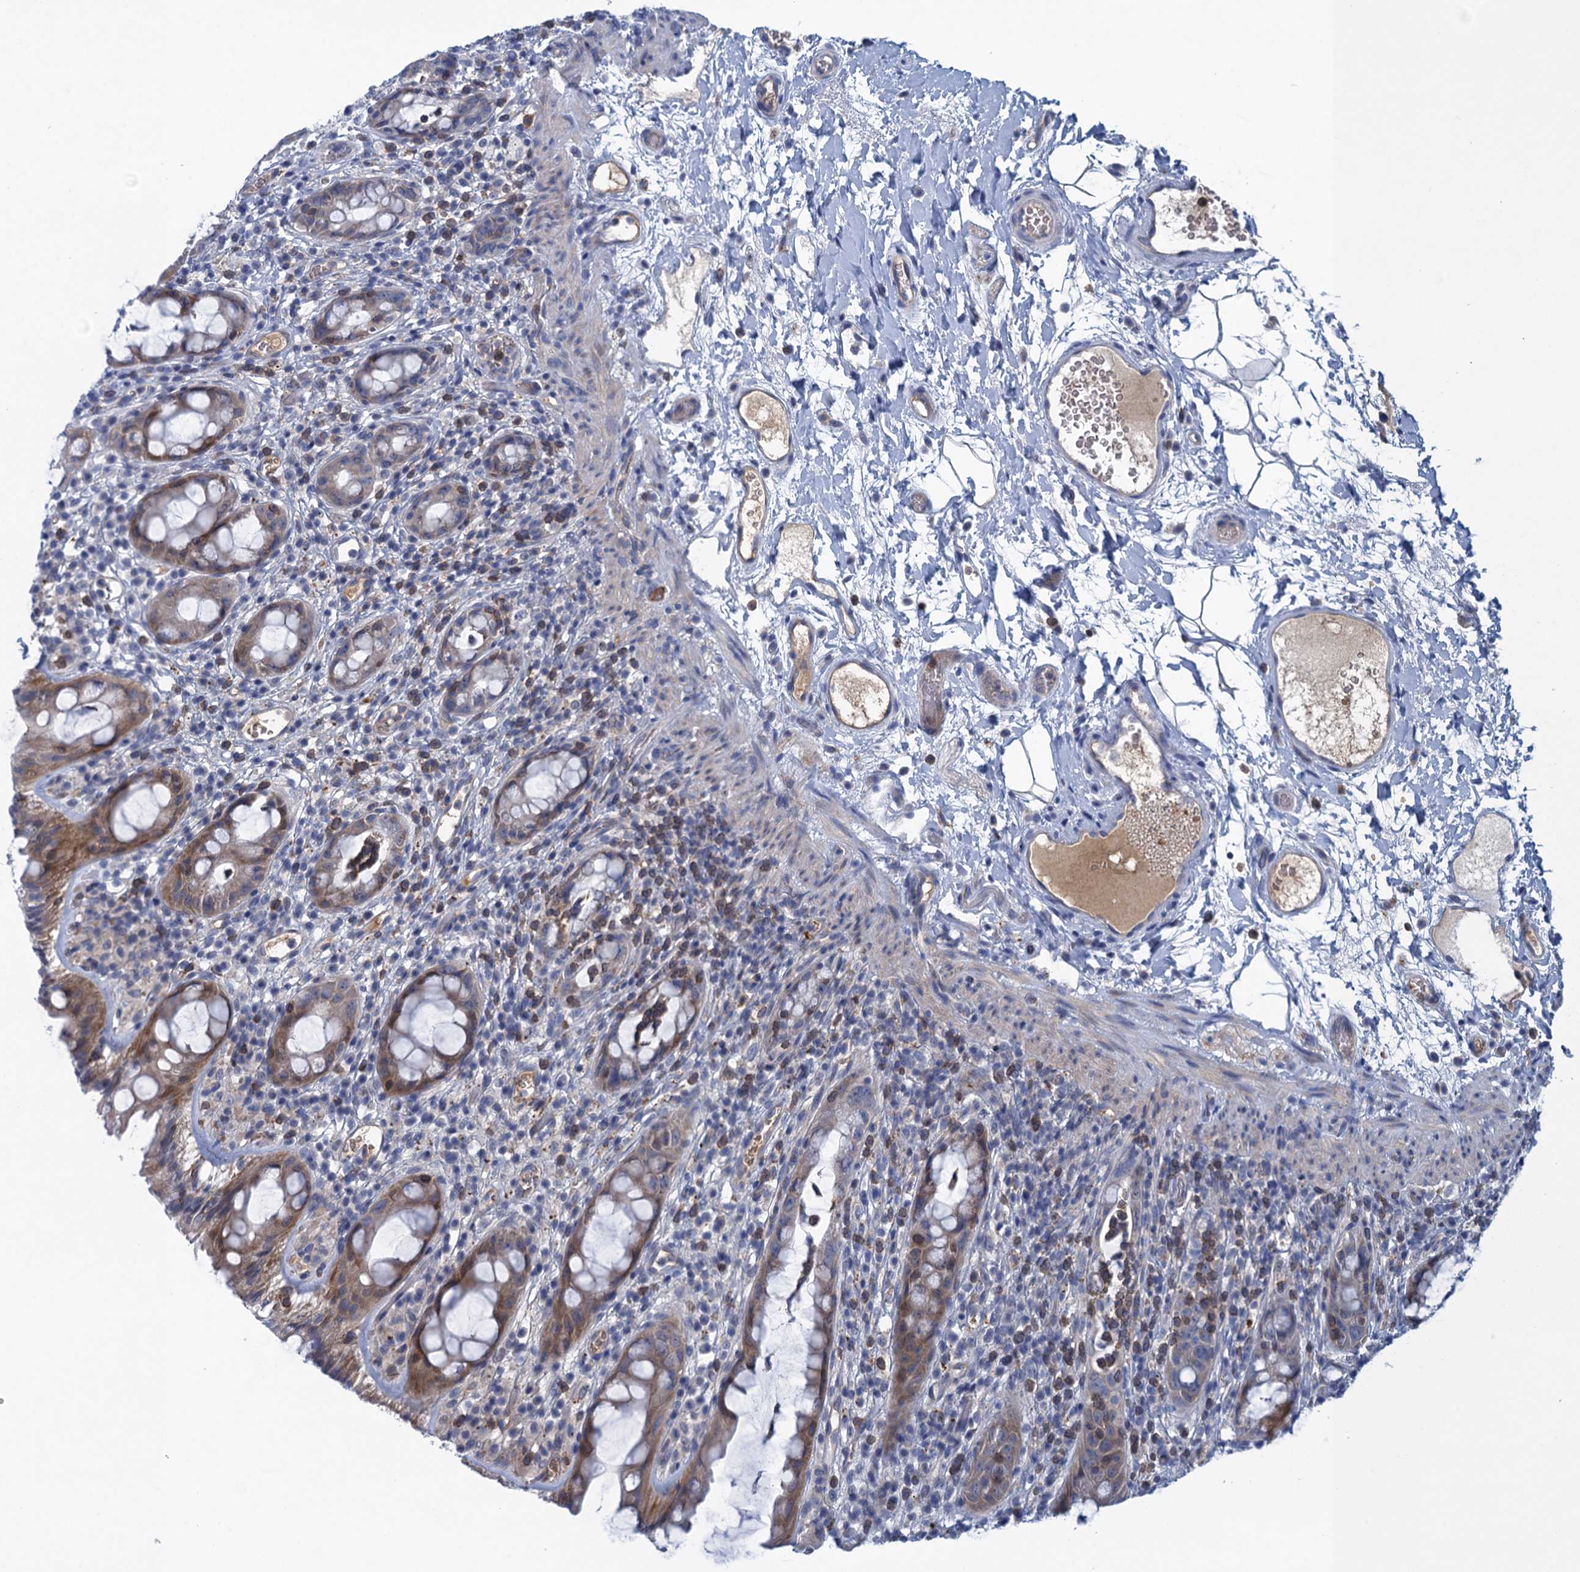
{"staining": {"intensity": "moderate", "quantity": "25%-75%", "location": "cytoplasmic/membranous"}, "tissue": "rectum", "cell_type": "Glandular cells", "image_type": "normal", "snomed": [{"axis": "morphology", "description": "Normal tissue, NOS"}, {"axis": "topography", "description": "Rectum"}], "caption": "IHC micrograph of benign rectum stained for a protein (brown), which exhibits medium levels of moderate cytoplasmic/membranous expression in approximately 25%-75% of glandular cells.", "gene": "SCEL", "patient": {"sex": "female", "age": 57}}